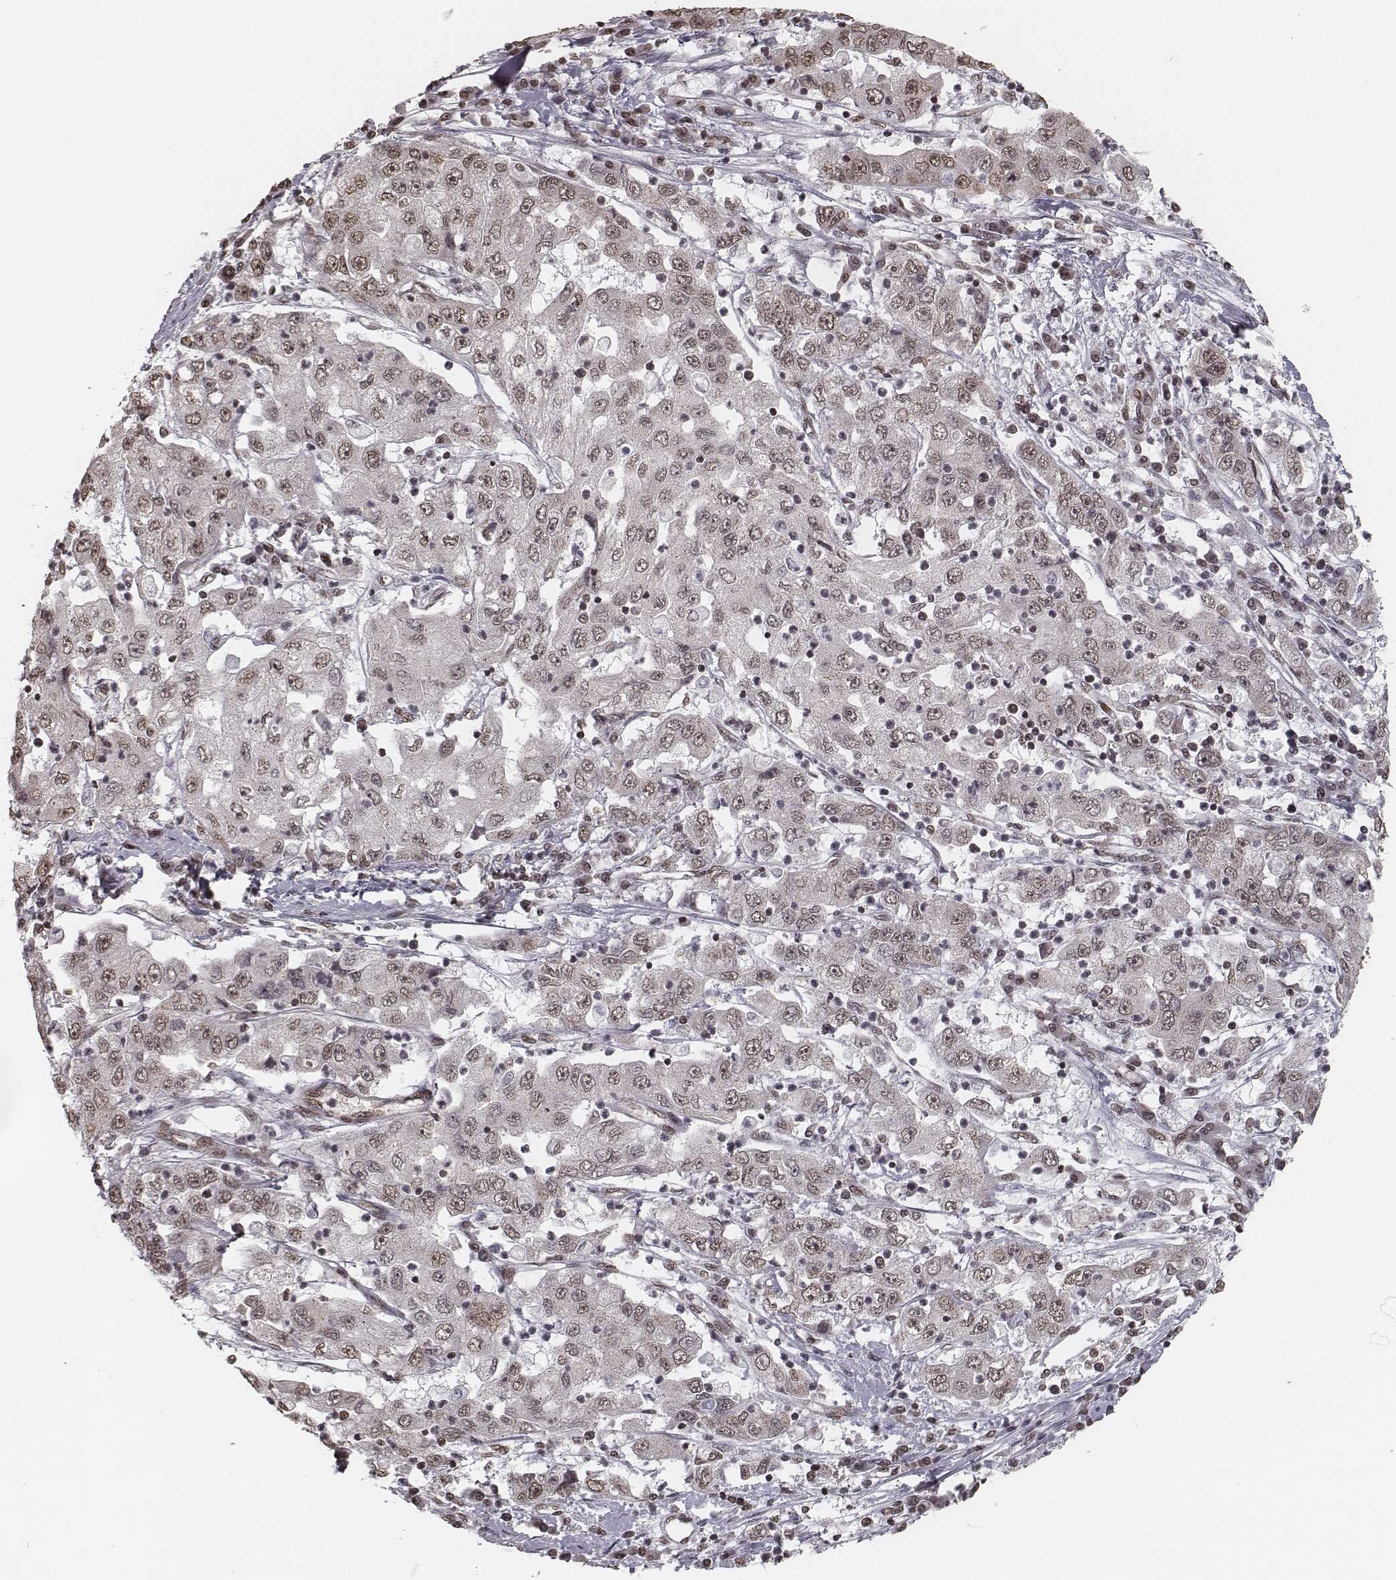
{"staining": {"intensity": "weak", "quantity": ">75%", "location": "nuclear"}, "tissue": "cervical cancer", "cell_type": "Tumor cells", "image_type": "cancer", "snomed": [{"axis": "morphology", "description": "Squamous cell carcinoma, NOS"}, {"axis": "topography", "description": "Cervix"}], "caption": "There is low levels of weak nuclear positivity in tumor cells of cervical cancer, as demonstrated by immunohistochemical staining (brown color).", "gene": "HMGA2", "patient": {"sex": "female", "age": 36}}